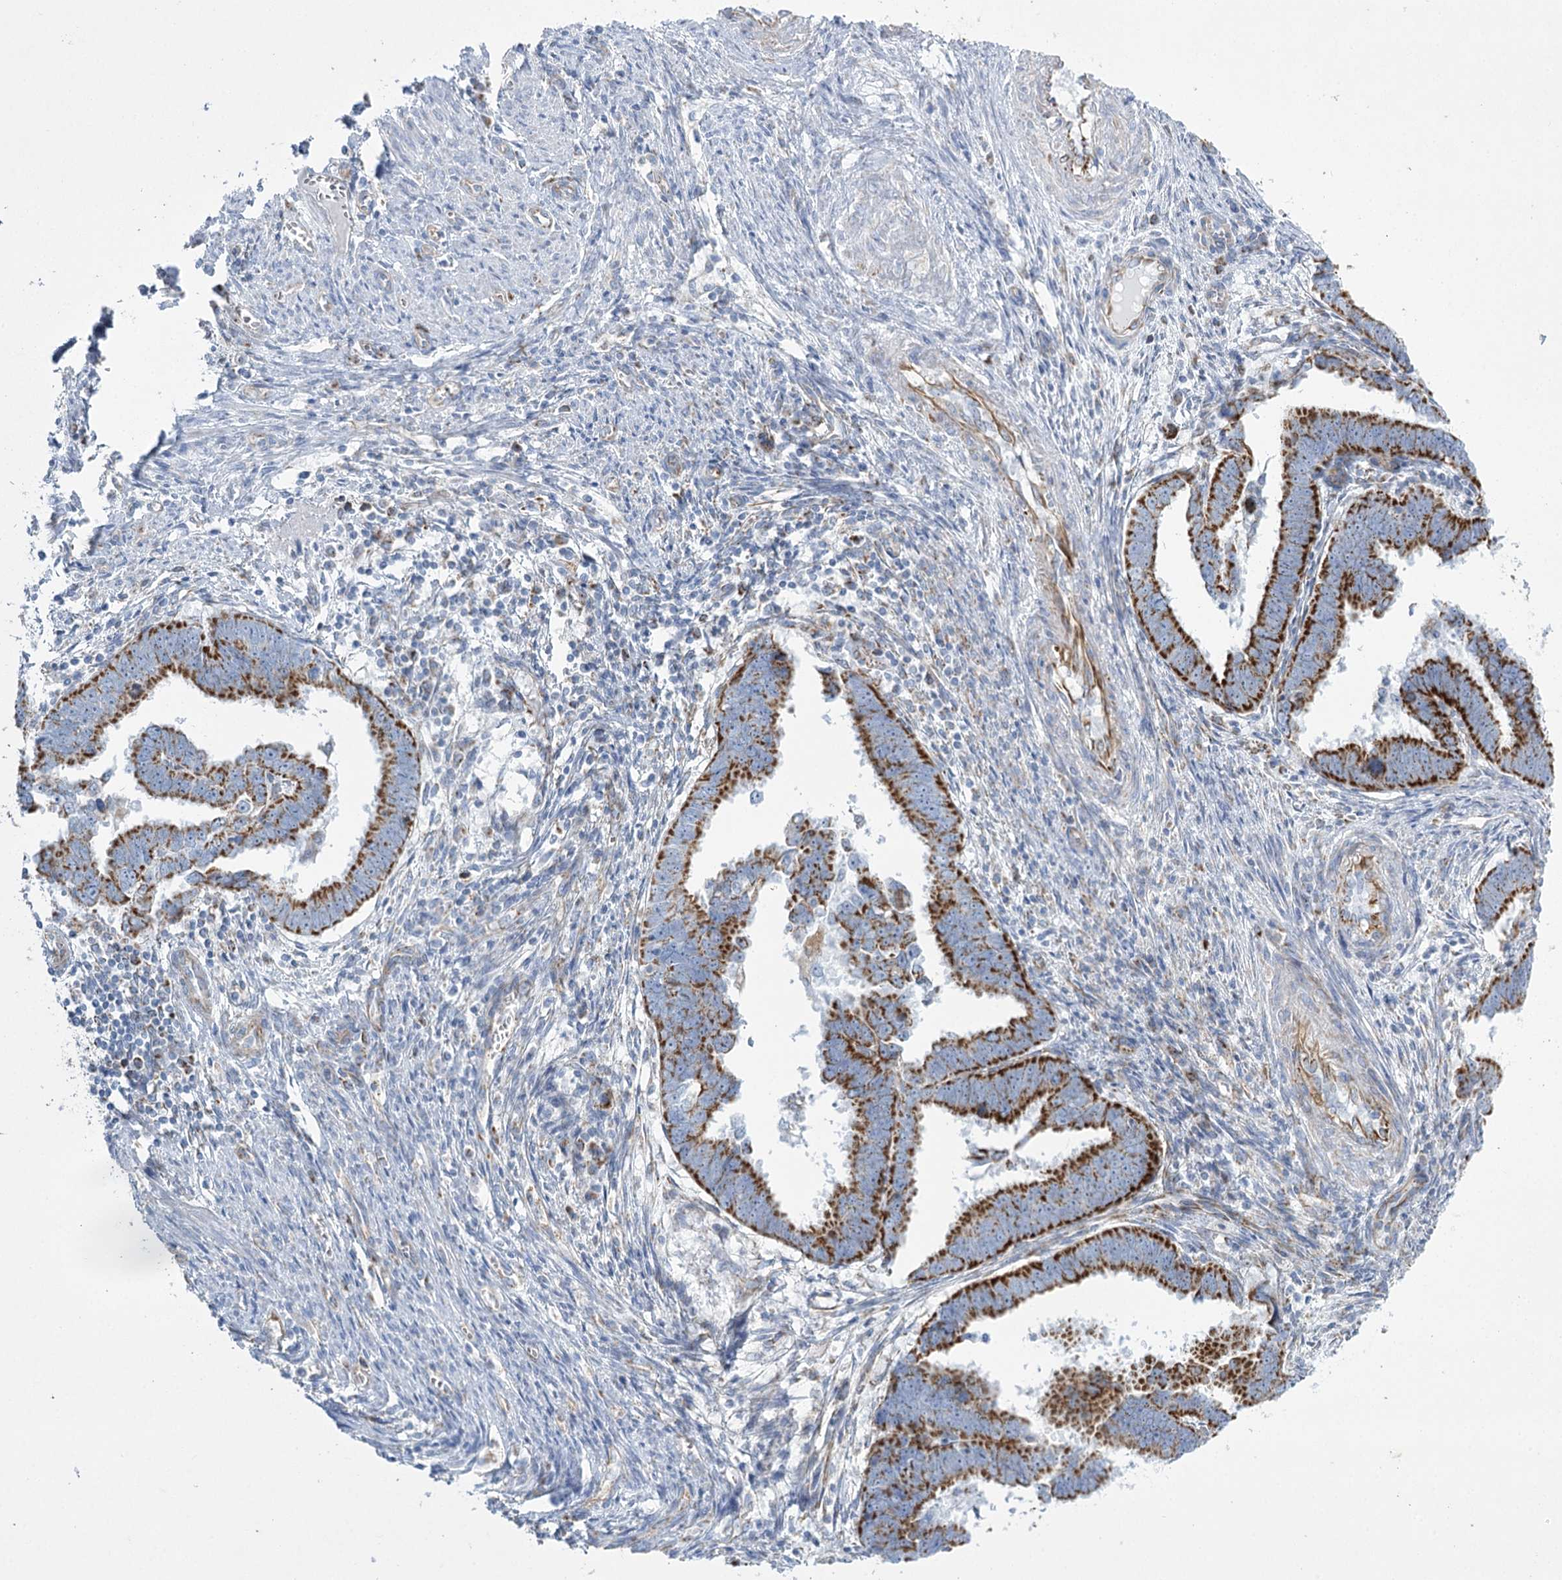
{"staining": {"intensity": "strong", "quantity": ">75%", "location": "cytoplasmic/membranous"}, "tissue": "endometrial cancer", "cell_type": "Tumor cells", "image_type": "cancer", "snomed": [{"axis": "morphology", "description": "Adenocarcinoma, NOS"}, {"axis": "topography", "description": "Endometrium"}], "caption": "This is an image of immunohistochemistry (IHC) staining of adenocarcinoma (endometrial), which shows strong staining in the cytoplasmic/membranous of tumor cells.", "gene": "DHTKD1", "patient": {"sex": "female", "age": 75}}